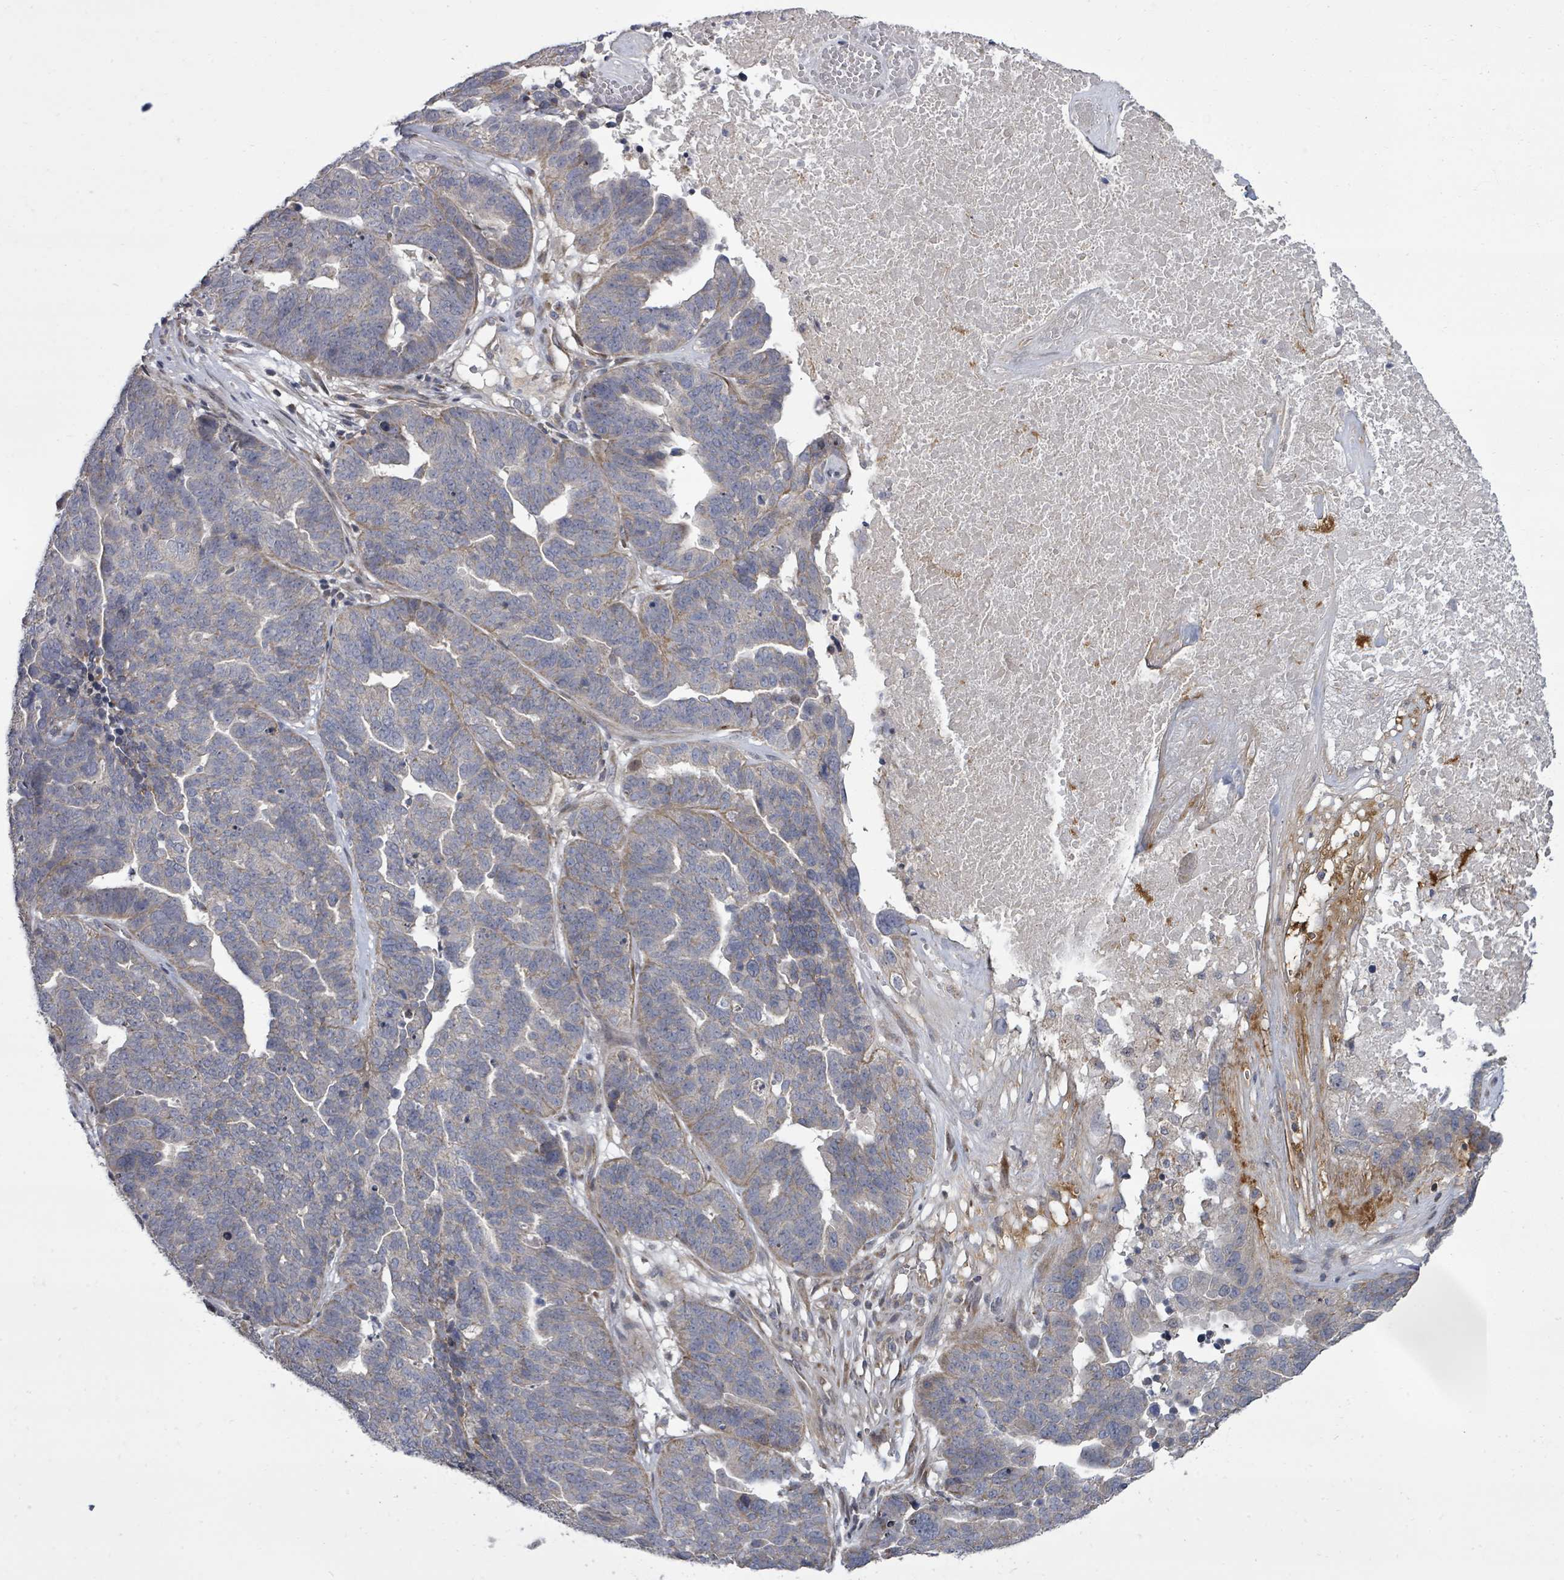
{"staining": {"intensity": "weak", "quantity": "<25%", "location": "cytoplasmic/membranous"}, "tissue": "ovarian cancer", "cell_type": "Tumor cells", "image_type": "cancer", "snomed": [{"axis": "morphology", "description": "Cystadenocarcinoma, serous, NOS"}, {"axis": "topography", "description": "Ovary"}], "caption": "Tumor cells are negative for brown protein staining in ovarian serous cystadenocarcinoma.", "gene": "KRTAP27-1", "patient": {"sex": "female", "age": 59}}